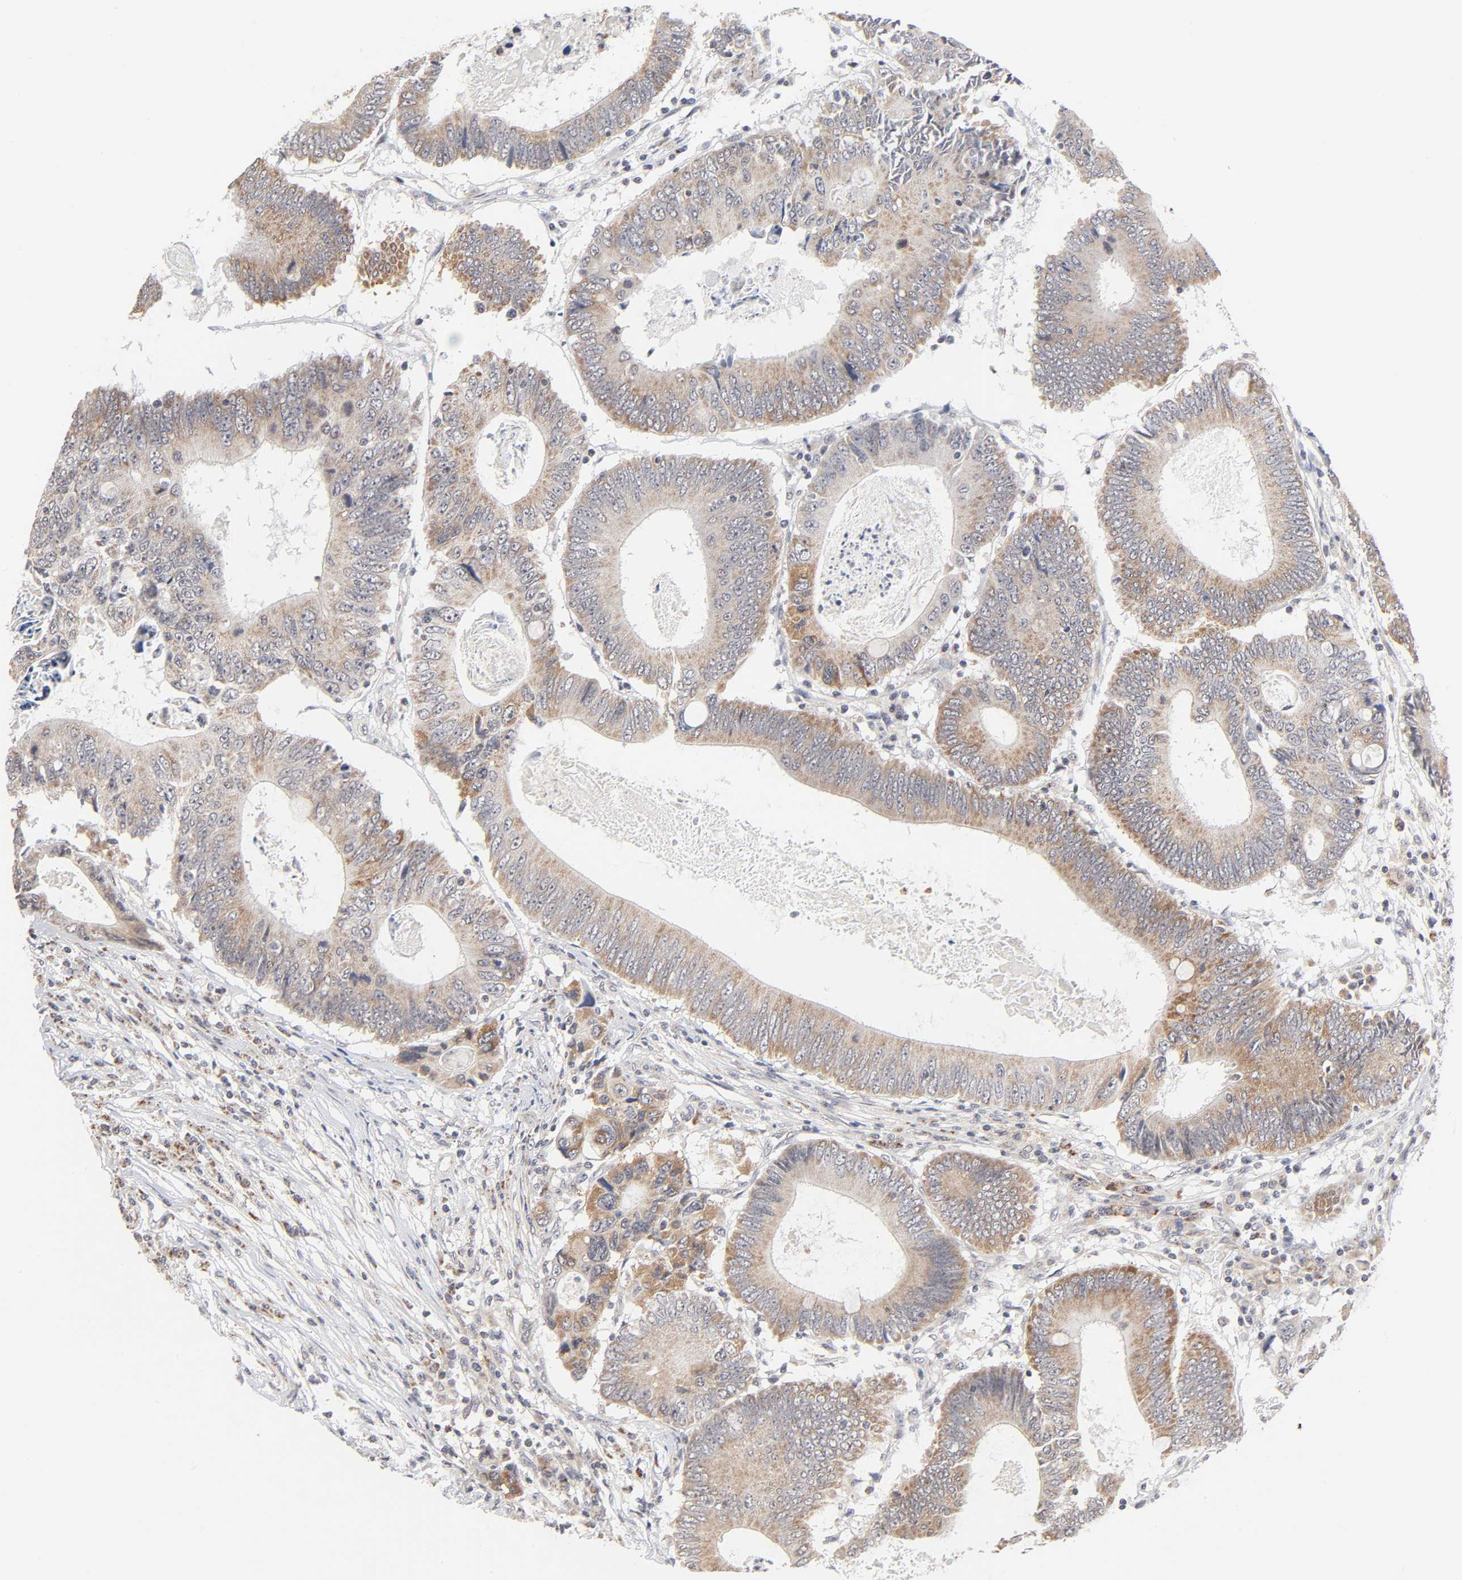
{"staining": {"intensity": "moderate", "quantity": ">75%", "location": "cytoplasmic/membranous"}, "tissue": "colorectal cancer", "cell_type": "Tumor cells", "image_type": "cancer", "snomed": [{"axis": "morphology", "description": "Adenocarcinoma, NOS"}, {"axis": "topography", "description": "Colon"}], "caption": "A brown stain shows moderate cytoplasmic/membranous staining of a protein in colorectal adenocarcinoma tumor cells.", "gene": "AUH", "patient": {"sex": "female", "age": 78}}